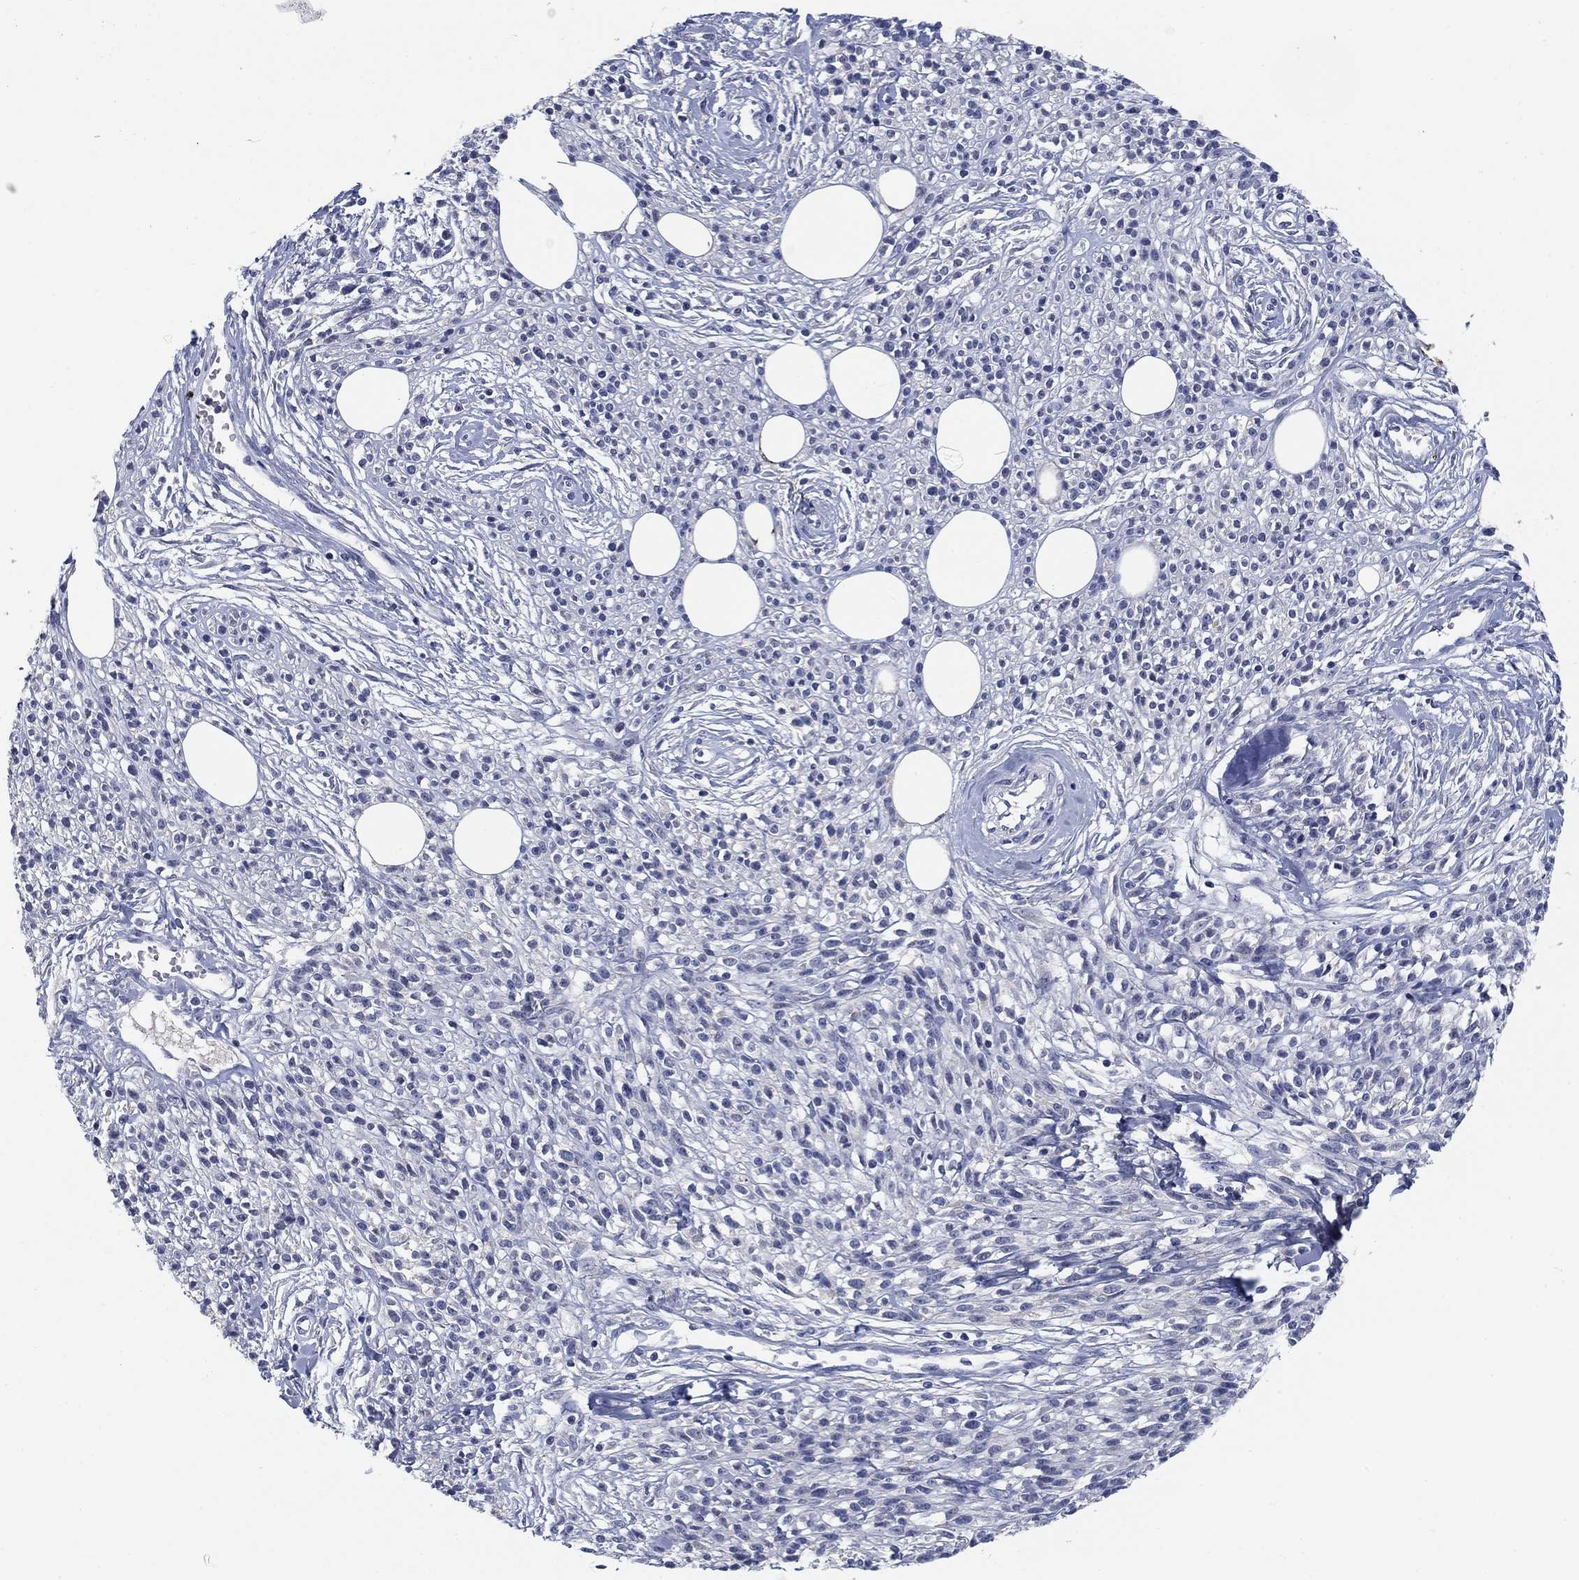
{"staining": {"intensity": "negative", "quantity": "none", "location": "none"}, "tissue": "melanoma", "cell_type": "Tumor cells", "image_type": "cancer", "snomed": [{"axis": "morphology", "description": "Malignant melanoma, NOS"}, {"axis": "topography", "description": "Skin"}, {"axis": "topography", "description": "Skin of trunk"}], "caption": "Immunohistochemistry image of neoplastic tissue: malignant melanoma stained with DAB reveals no significant protein positivity in tumor cells.", "gene": "CLUL1", "patient": {"sex": "male", "age": 74}}